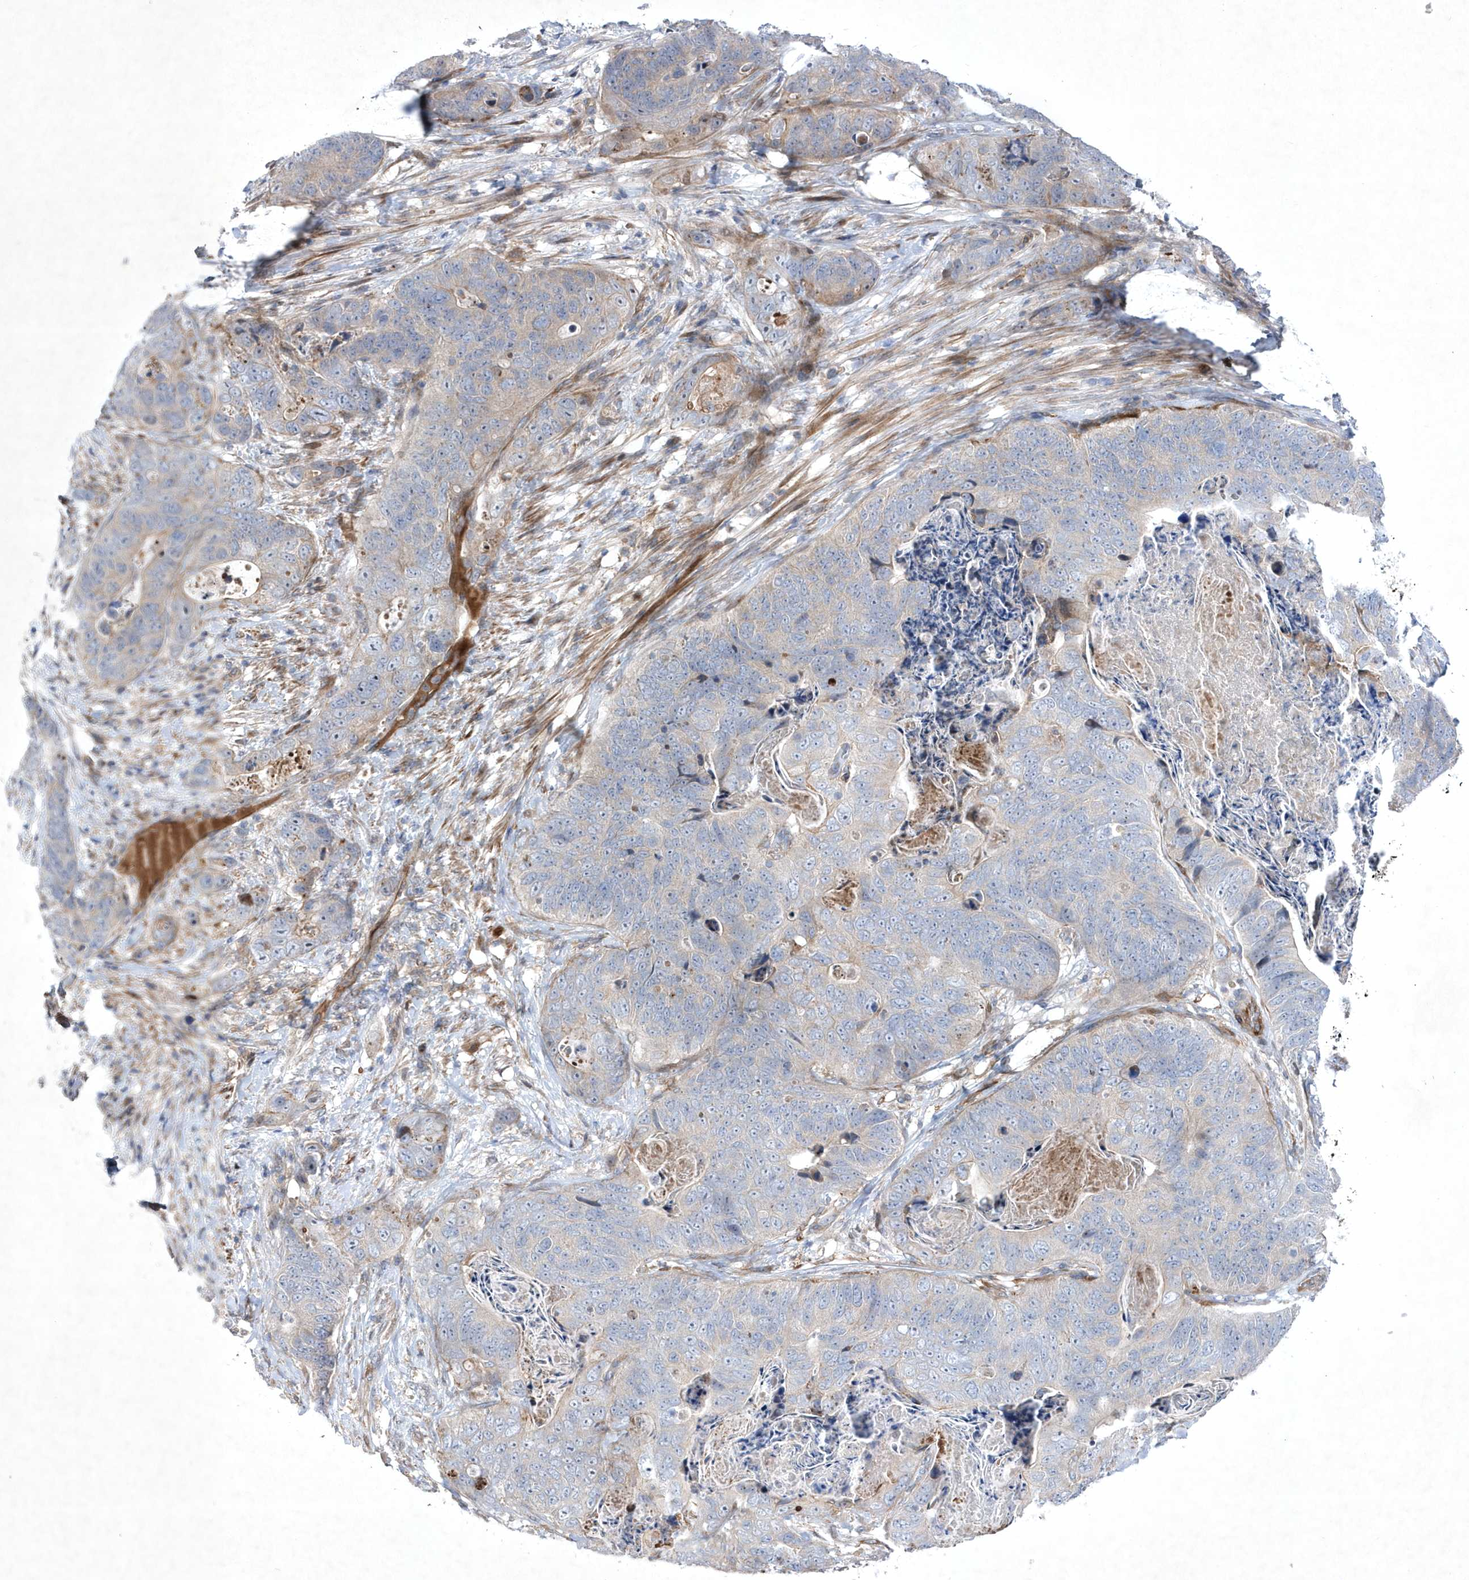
{"staining": {"intensity": "negative", "quantity": "none", "location": "none"}, "tissue": "stomach cancer", "cell_type": "Tumor cells", "image_type": "cancer", "snomed": [{"axis": "morphology", "description": "Normal tissue, NOS"}, {"axis": "morphology", "description": "Adenocarcinoma, NOS"}, {"axis": "topography", "description": "Stomach"}], "caption": "IHC of human stomach adenocarcinoma exhibits no expression in tumor cells.", "gene": "DSPP", "patient": {"sex": "female", "age": 89}}